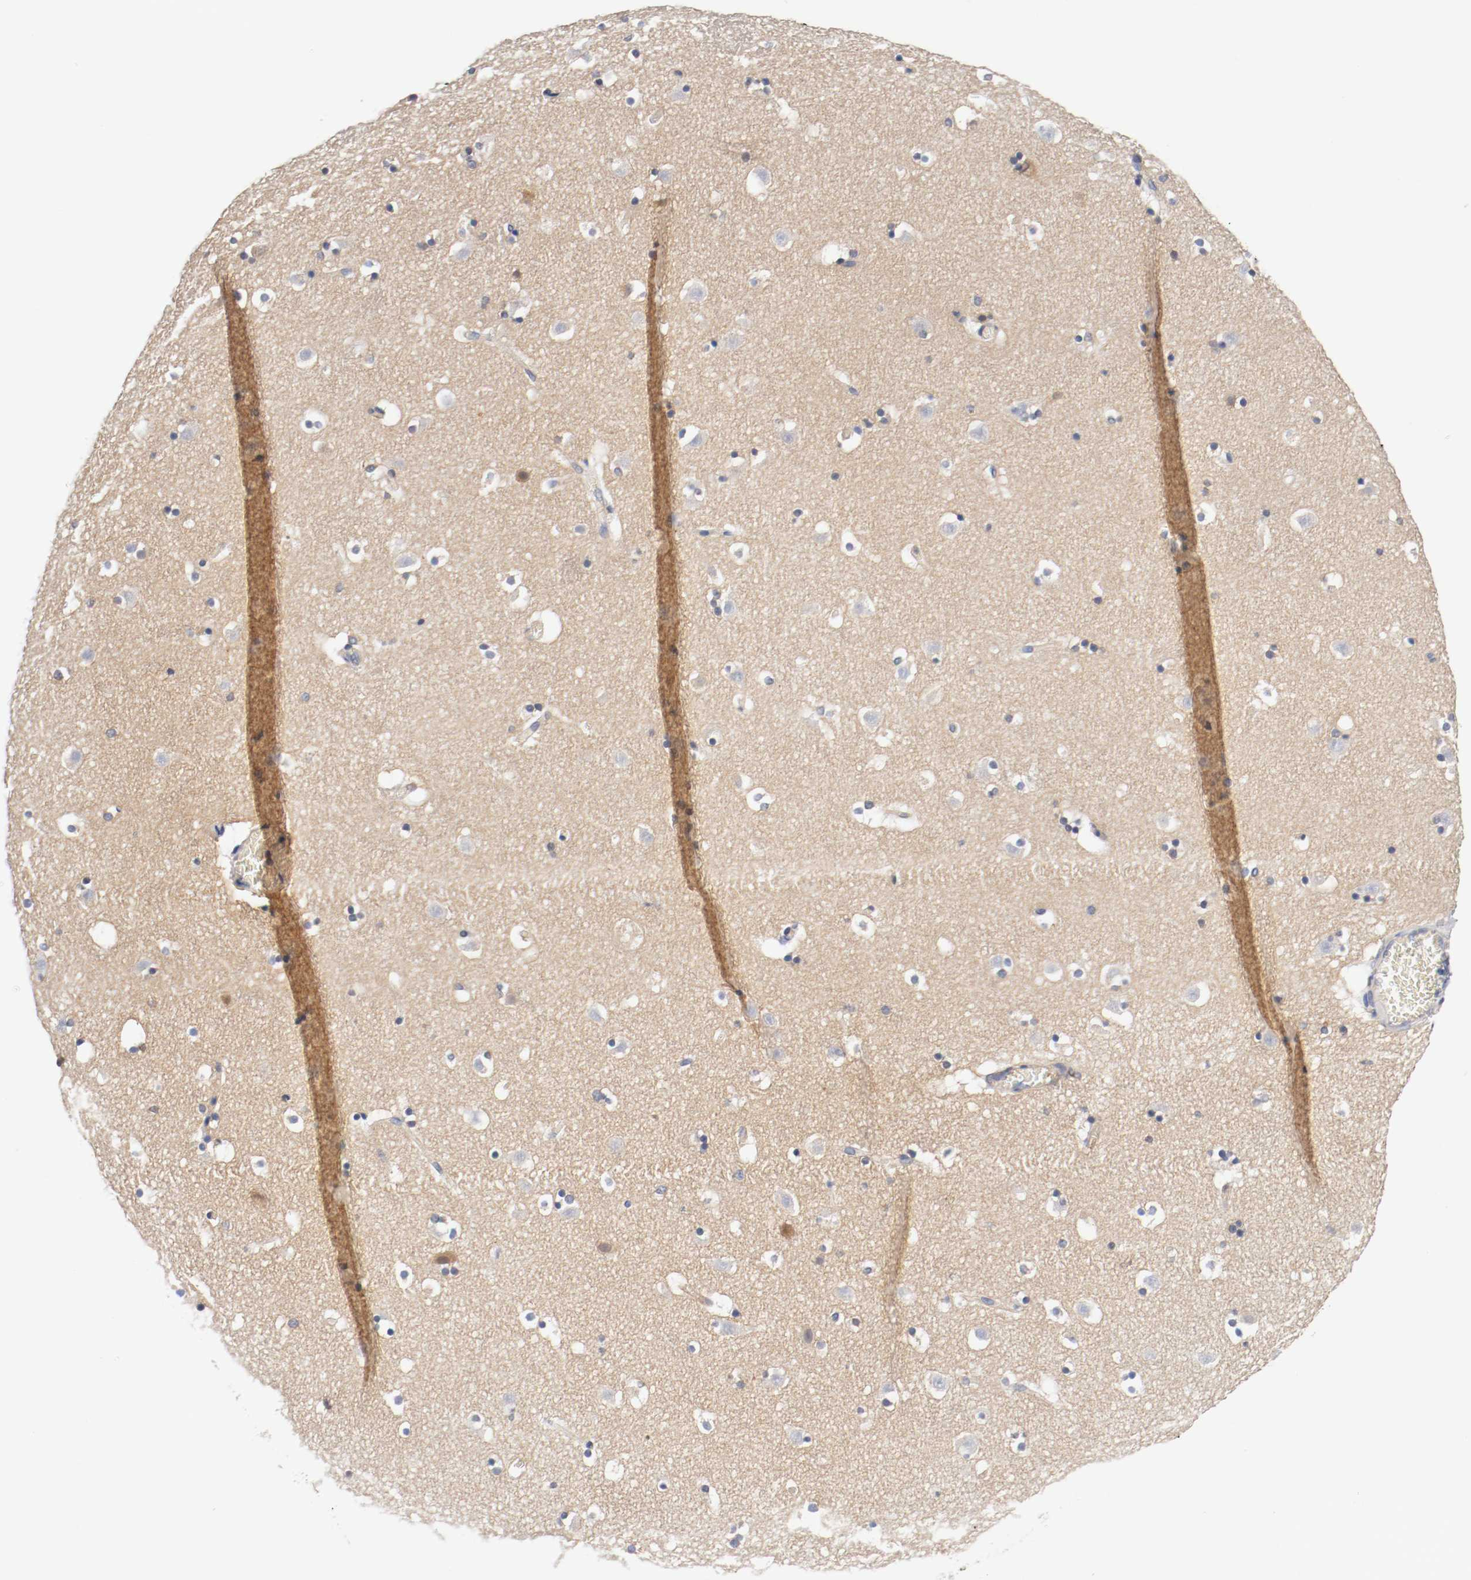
{"staining": {"intensity": "negative", "quantity": "none", "location": "none"}, "tissue": "caudate", "cell_type": "Glial cells", "image_type": "normal", "snomed": [{"axis": "morphology", "description": "Normal tissue, NOS"}, {"axis": "topography", "description": "Lateral ventricle wall"}], "caption": "This histopathology image is of benign caudate stained with immunohistochemistry (IHC) to label a protein in brown with the nuclei are counter-stained blue. There is no staining in glial cells. Brightfield microscopy of immunohistochemistry (IHC) stained with DAB (3,3'-diaminobenzidine) (brown) and hematoxylin (blue), captured at high magnification.", "gene": "HGS", "patient": {"sex": "male", "age": 45}}